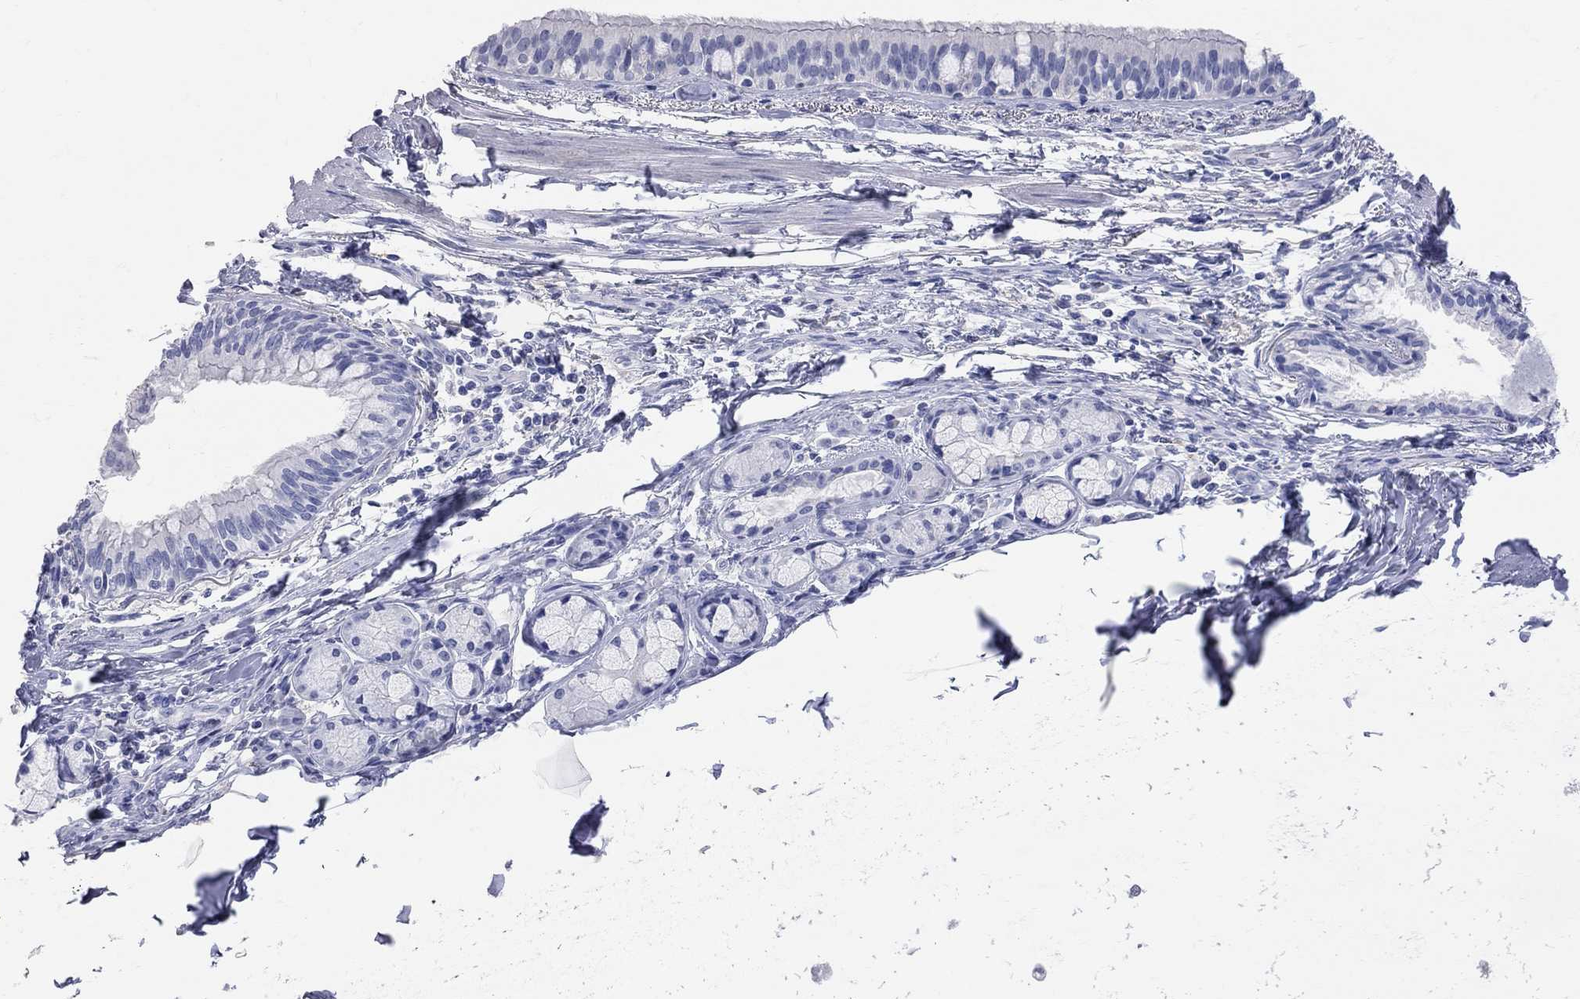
{"staining": {"intensity": "negative", "quantity": "none", "location": "none"}, "tissue": "bronchus", "cell_type": "Respiratory epithelial cells", "image_type": "normal", "snomed": [{"axis": "morphology", "description": "Normal tissue, NOS"}, {"axis": "morphology", "description": "Squamous cell carcinoma, NOS"}, {"axis": "topography", "description": "Bronchus"}, {"axis": "topography", "description": "Lung"}], "caption": "The micrograph reveals no significant positivity in respiratory epithelial cells of bronchus.", "gene": "AOX1", "patient": {"sex": "male", "age": 69}}